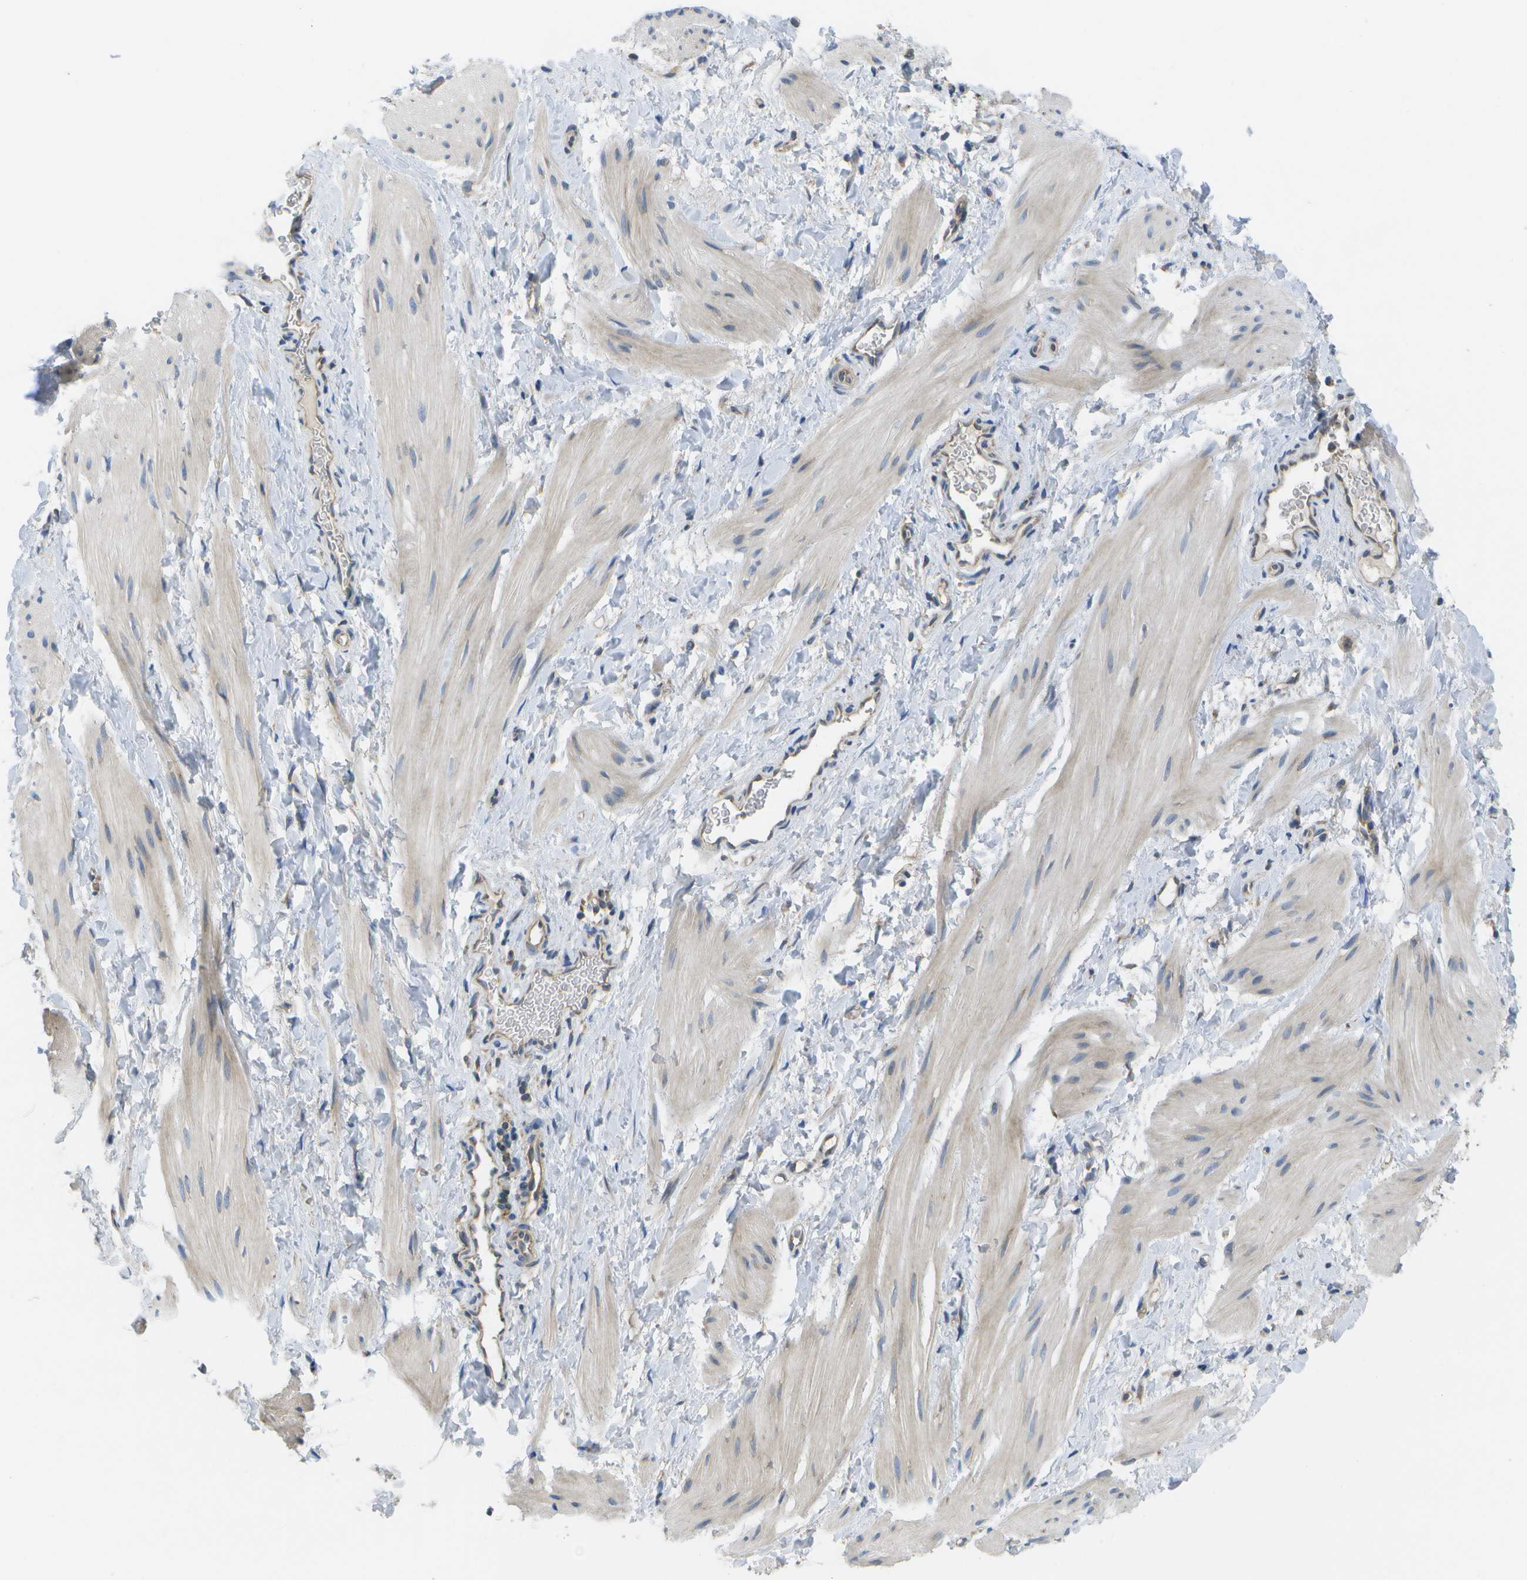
{"staining": {"intensity": "weak", "quantity": ">75%", "location": "cytoplasmic/membranous"}, "tissue": "smooth muscle", "cell_type": "Smooth muscle cells", "image_type": "normal", "snomed": [{"axis": "morphology", "description": "Normal tissue, NOS"}, {"axis": "topography", "description": "Smooth muscle"}], "caption": "Immunohistochemistry (IHC) micrograph of normal smooth muscle stained for a protein (brown), which shows low levels of weak cytoplasmic/membranous positivity in about >75% of smooth muscle cells.", "gene": "DPM3", "patient": {"sex": "male", "age": 16}}